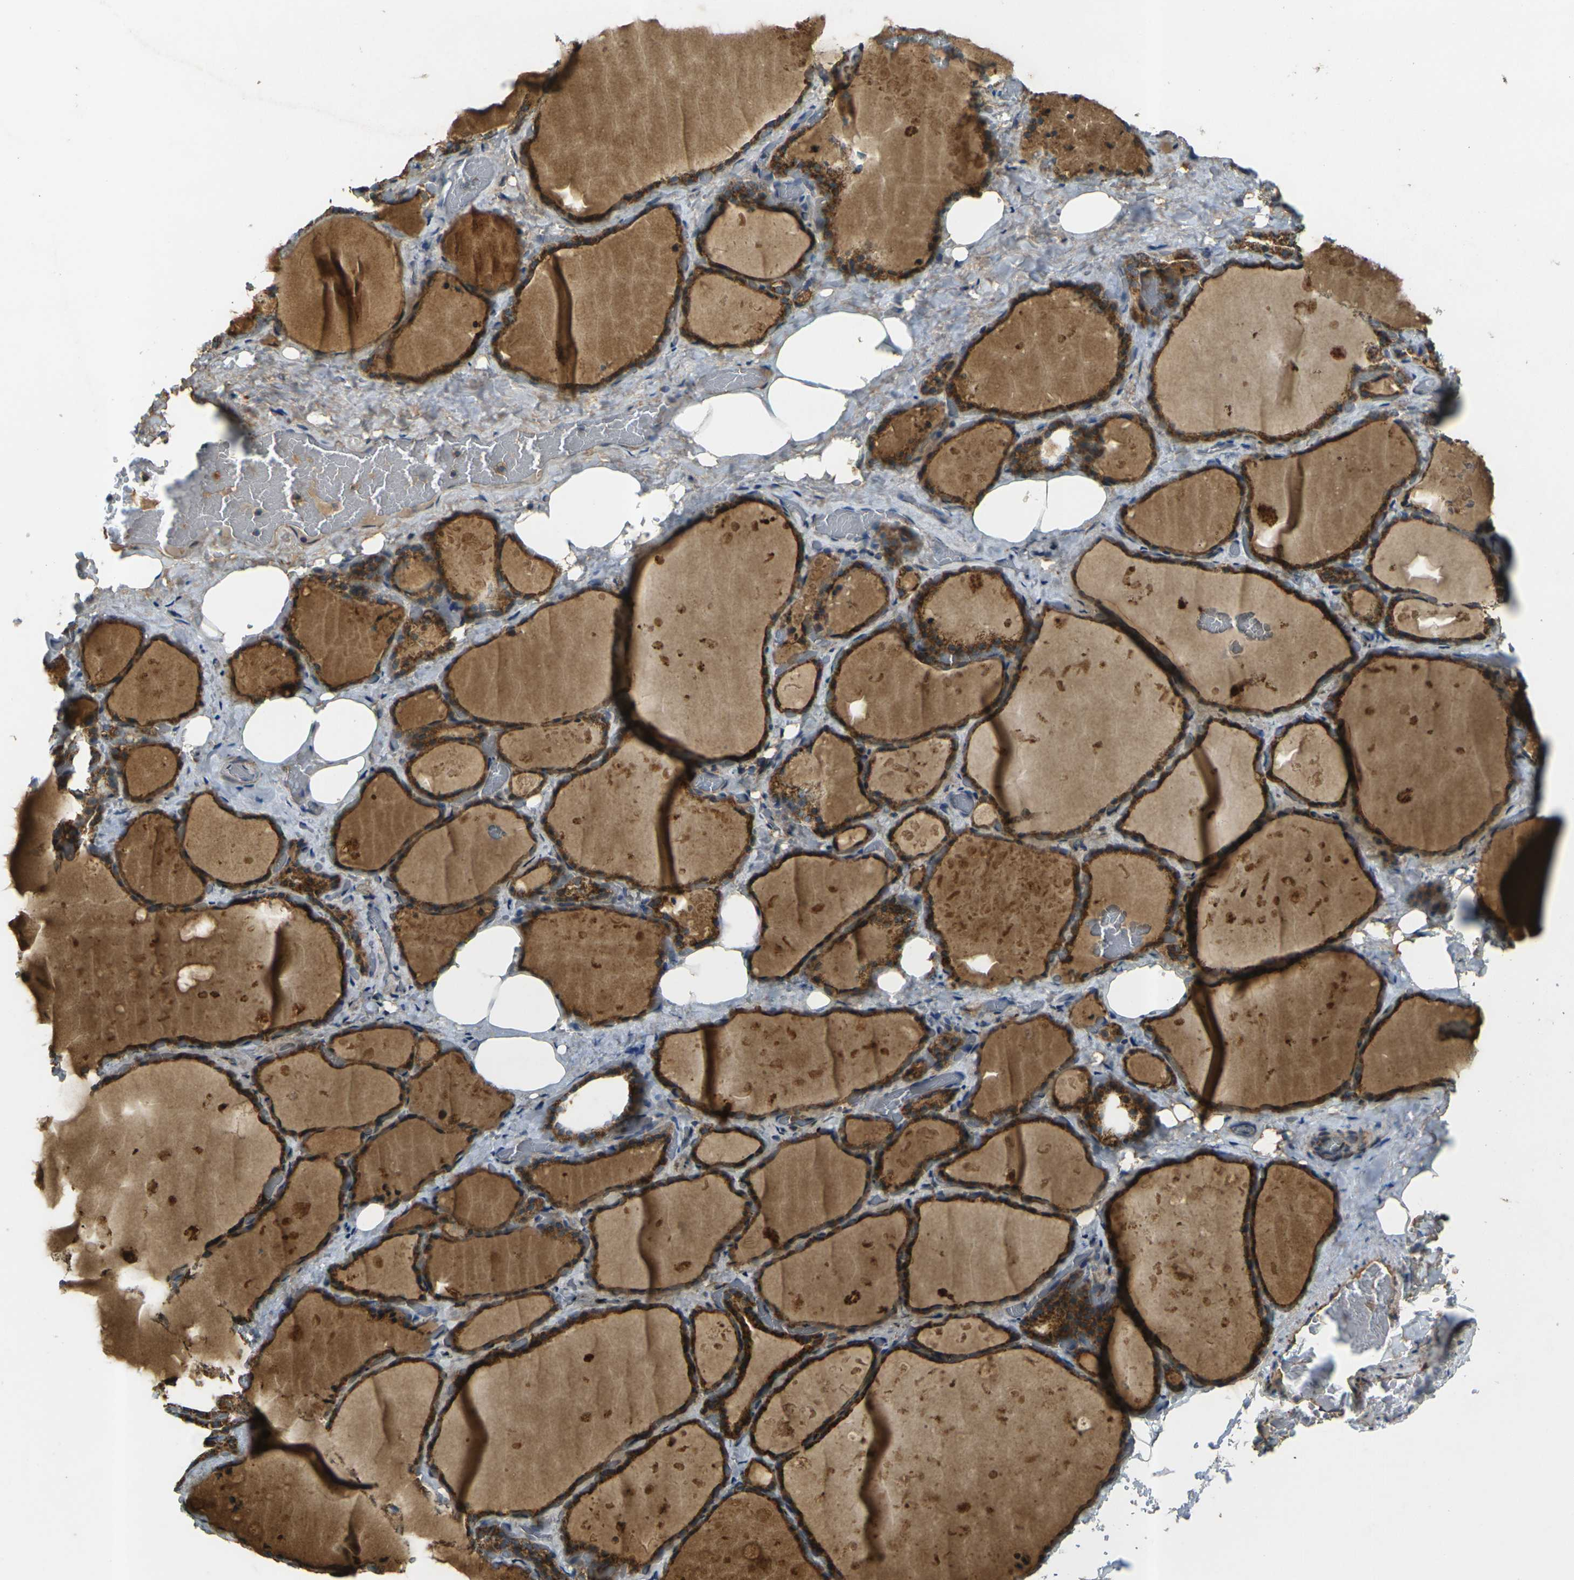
{"staining": {"intensity": "moderate", "quantity": ">75%", "location": "cytoplasmic/membranous"}, "tissue": "thyroid gland", "cell_type": "Glandular cells", "image_type": "normal", "snomed": [{"axis": "morphology", "description": "Normal tissue, NOS"}, {"axis": "topography", "description": "Thyroid gland"}], "caption": "Immunohistochemistry (IHC) of unremarkable human thyroid gland shows medium levels of moderate cytoplasmic/membranous positivity in approximately >75% of glandular cells.", "gene": "IGF1R", "patient": {"sex": "male", "age": 61}}